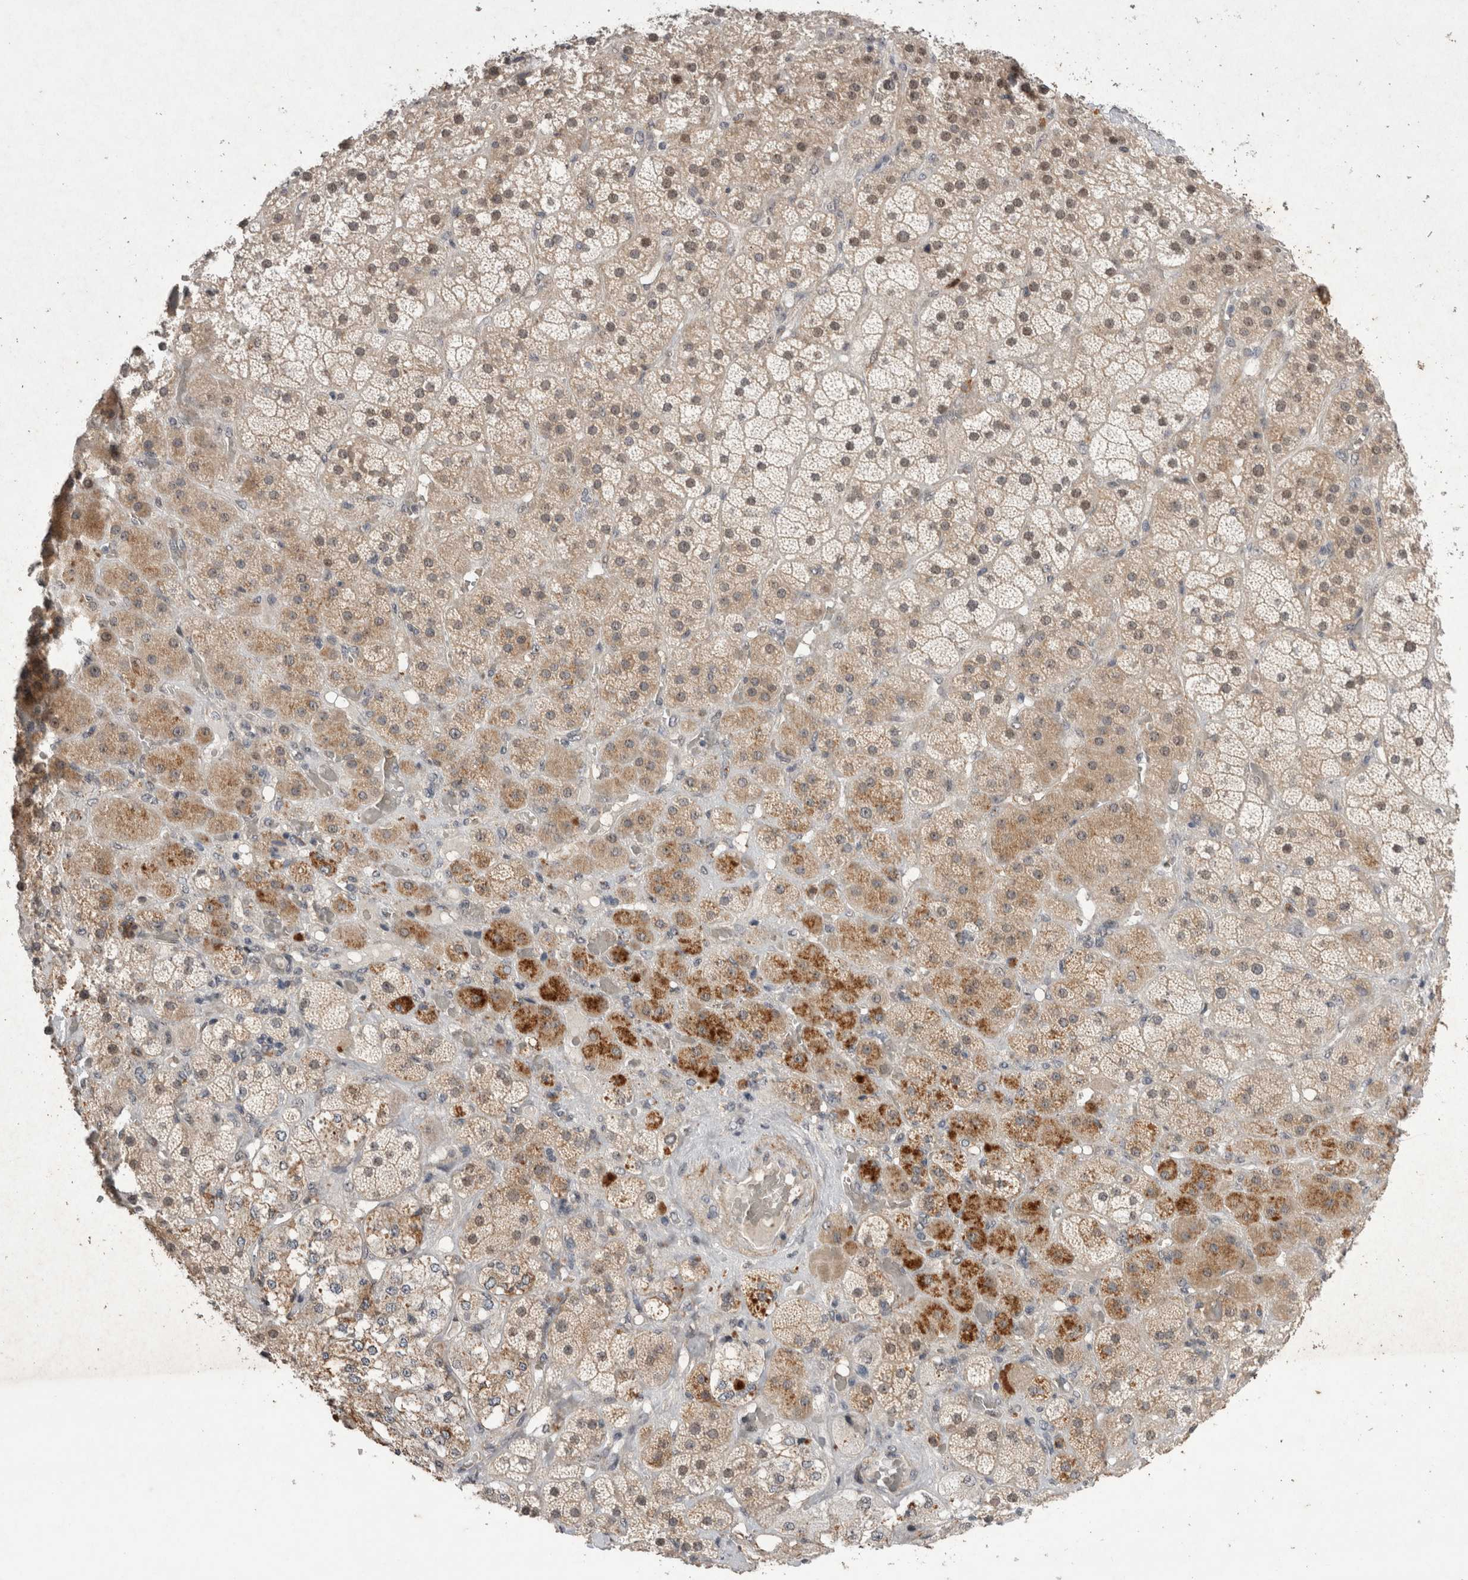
{"staining": {"intensity": "moderate", "quantity": "25%-75%", "location": "cytoplasmic/membranous,nuclear"}, "tissue": "adrenal gland", "cell_type": "Glandular cells", "image_type": "normal", "snomed": [{"axis": "morphology", "description": "Normal tissue, NOS"}, {"axis": "topography", "description": "Adrenal gland"}], "caption": "Protein expression analysis of benign human adrenal gland reveals moderate cytoplasmic/membranous,nuclear expression in approximately 25%-75% of glandular cells. The protein of interest is shown in brown color, while the nuclei are stained blue.", "gene": "STK11", "patient": {"sex": "male", "age": 57}}